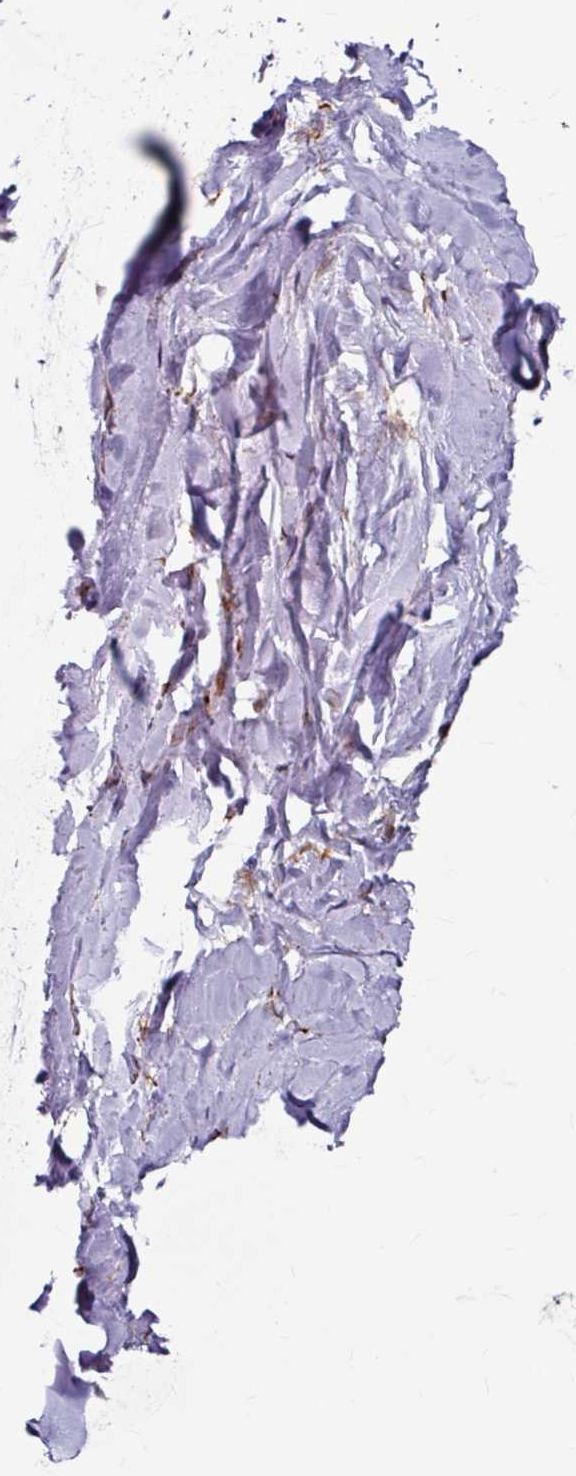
{"staining": {"intensity": "negative", "quantity": "none", "location": "none"}, "tissue": "soft tissue", "cell_type": "Fibroblasts", "image_type": "normal", "snomed": [{"axis": "morphology", "description": "Normal tissue, NOS"}, {"axis": "topography", "description": "Cartilage tissue"}, {"axis": "topography", "description": "Bronchus"}, {"axis": "topography", "description": "Peripheral nerve tissue"}], "caption": "Fibroblasts show no significant expression in benign soft tissue. Brightfield microscopy of immunohistochemistry (IHC) stained with DAB (brown) and hematoxylin (blue), captured at high magnification.", "gene": "DAAM2", "patient": {"sex": "female", "age": 59}}